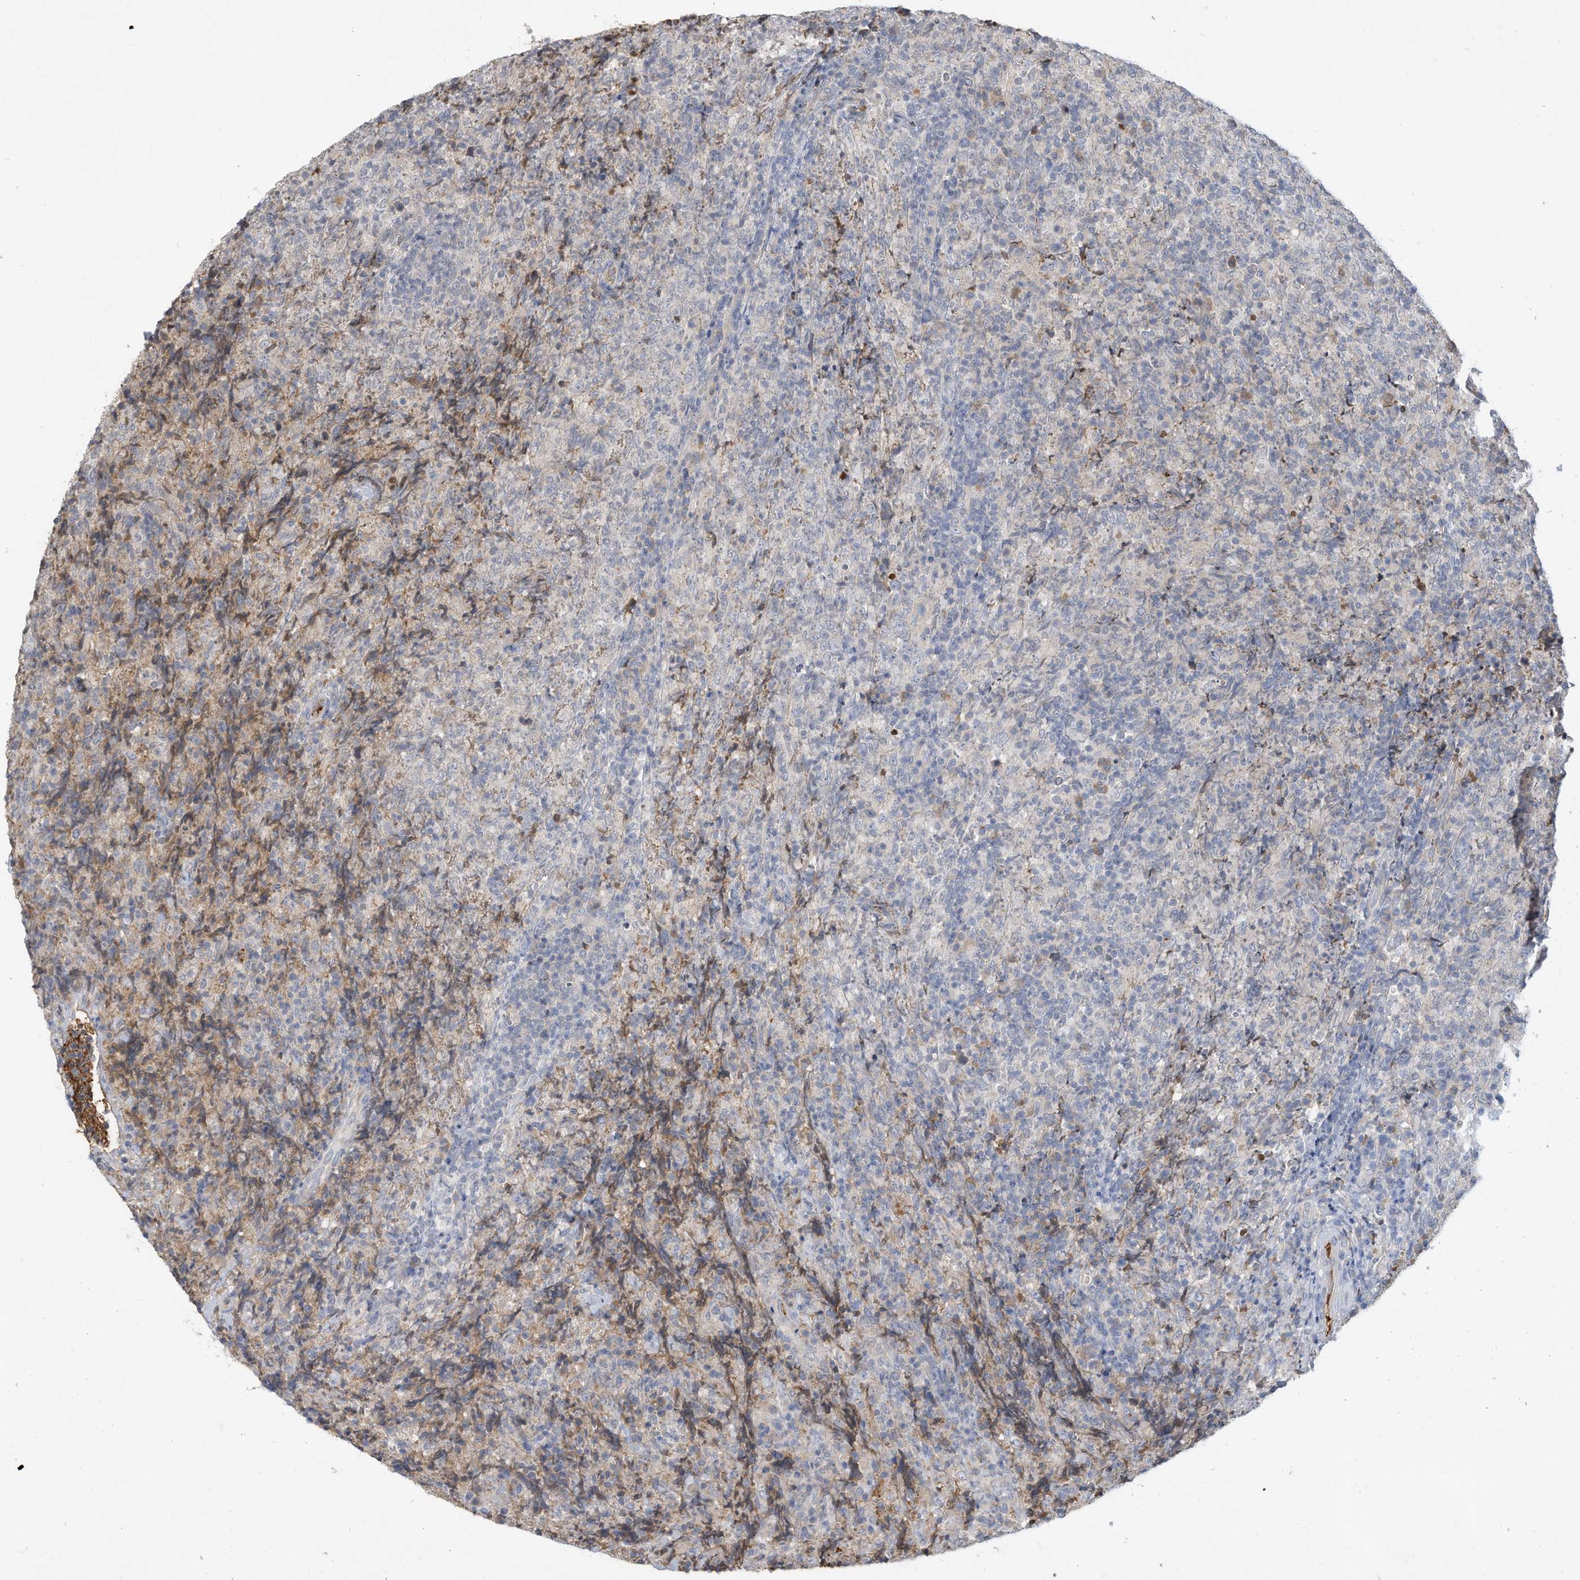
{"staining": {"intensity": "negative", "quantity": "none", "location": "none"}, "tissue": "lymphoma", "cell_type": "Tumor cells", "image_type": "cancer", "snomed": [{"axis": "morphology", "description": "Malignant lymphoma, non-Hodgkin's type, High grade"}, {"axis": "topography", "description": "Tonsil"}], "caption": "High power microscopy image of an immunohistochemistry (IHC) photomicrograph of malignant lymphoma, non-Hodgkin's type (high-grade), revealing no significant positivity in tumor cells. (DAB immunohistochemistry visualized using brightfield microscopy, high magnification).", "gene": "HAS3", "patient": {"sex": "female", "age": 36}}